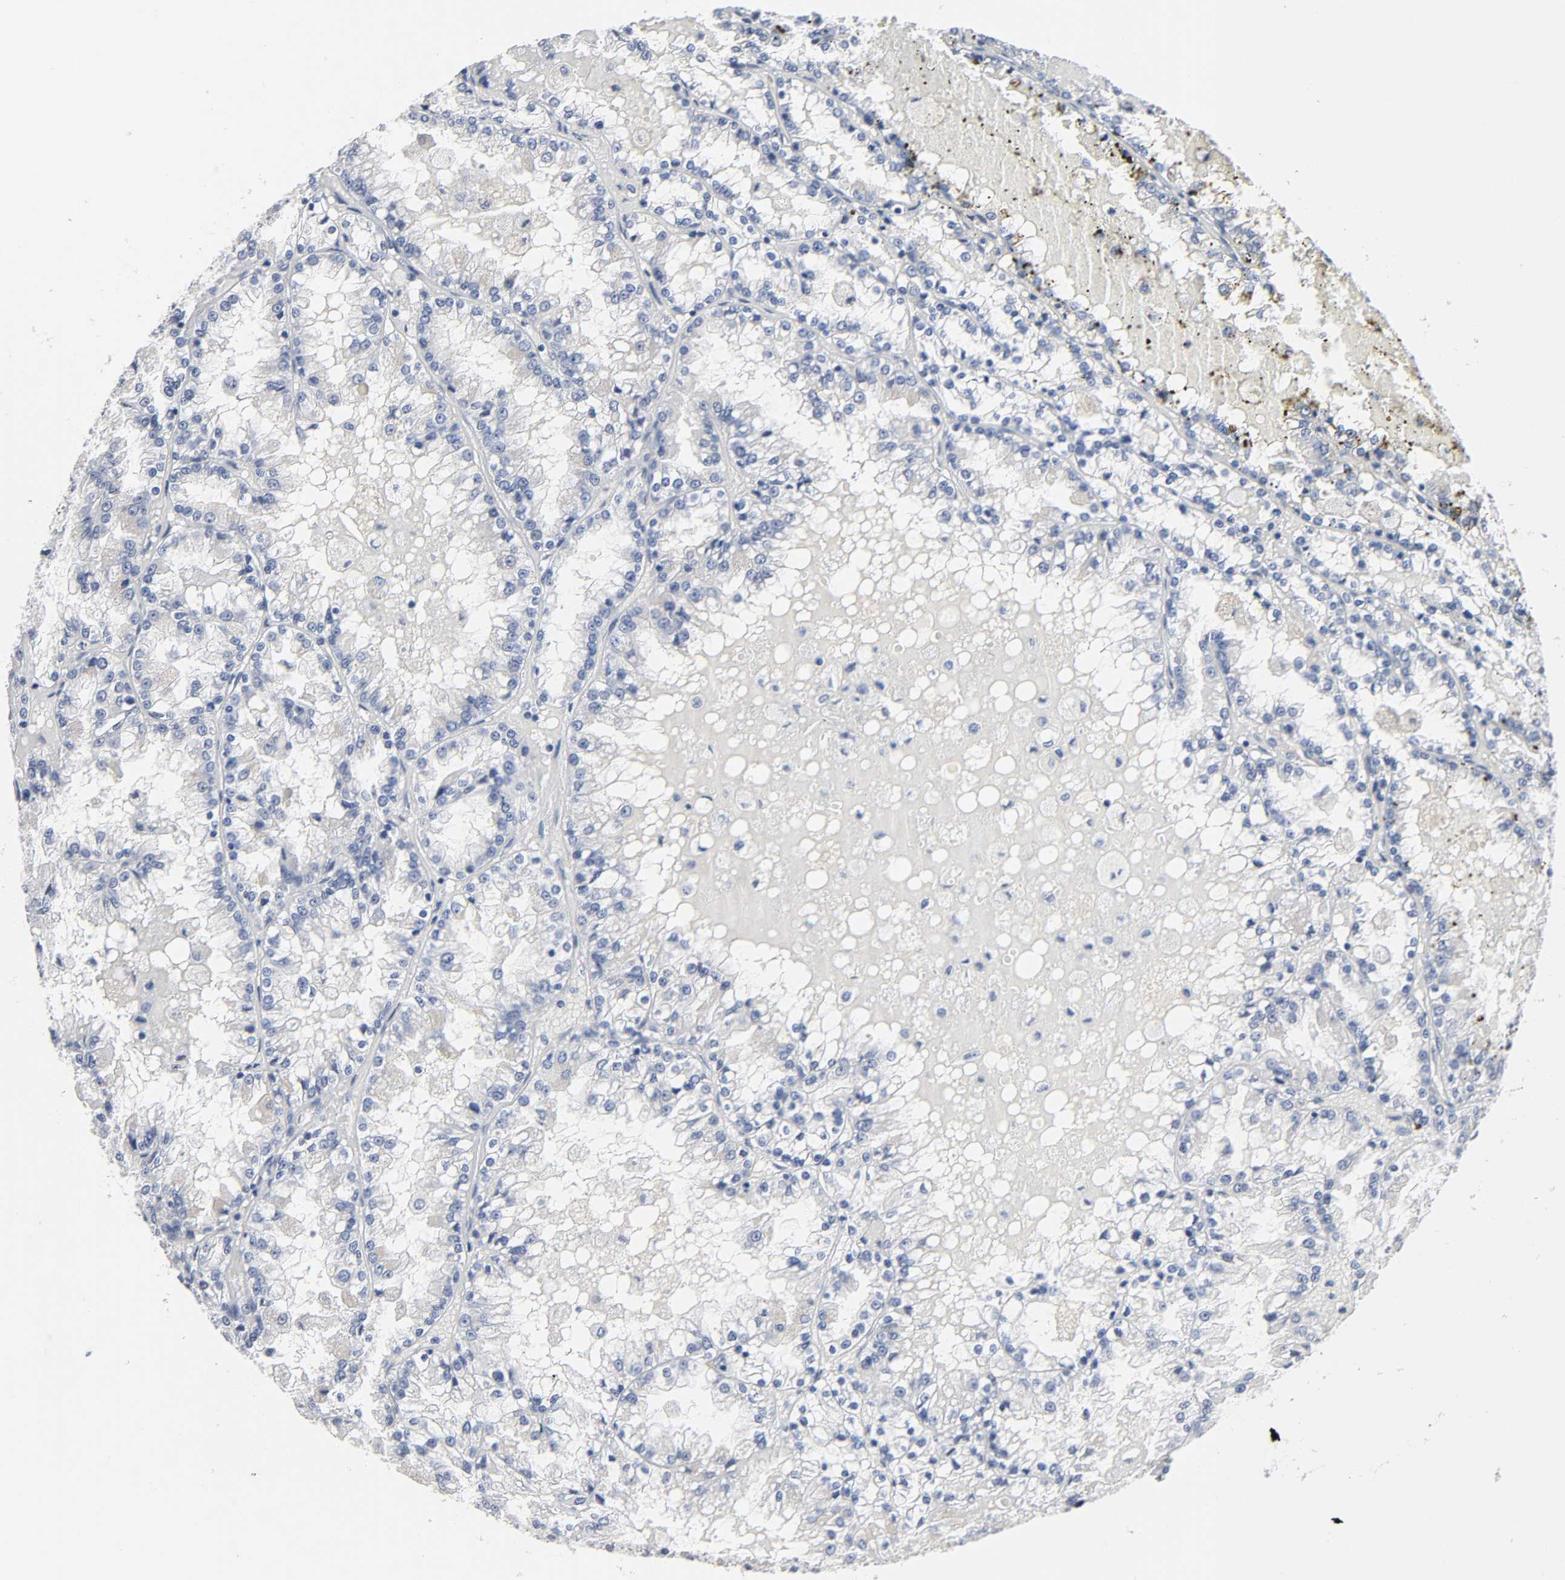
{"staining": {"intensity": "negative", "quantity": "none", "location": "none"}, "tissue": "renal cancer", "cell_type": "Tumor cells", "image_type": "cancer", "snomed": [{"axis": "morphology", "description": "Adenocarcinoma, NOS"}, {"axis": "topography", "description": "Kidney"}], "caption": "The micrograph displays no significant expression in tumor cells of renal adenocarcinoma. Nuclei are stained in blue.", "gene": "SALL2", "patient": {"sex": "female", "age": 56}}